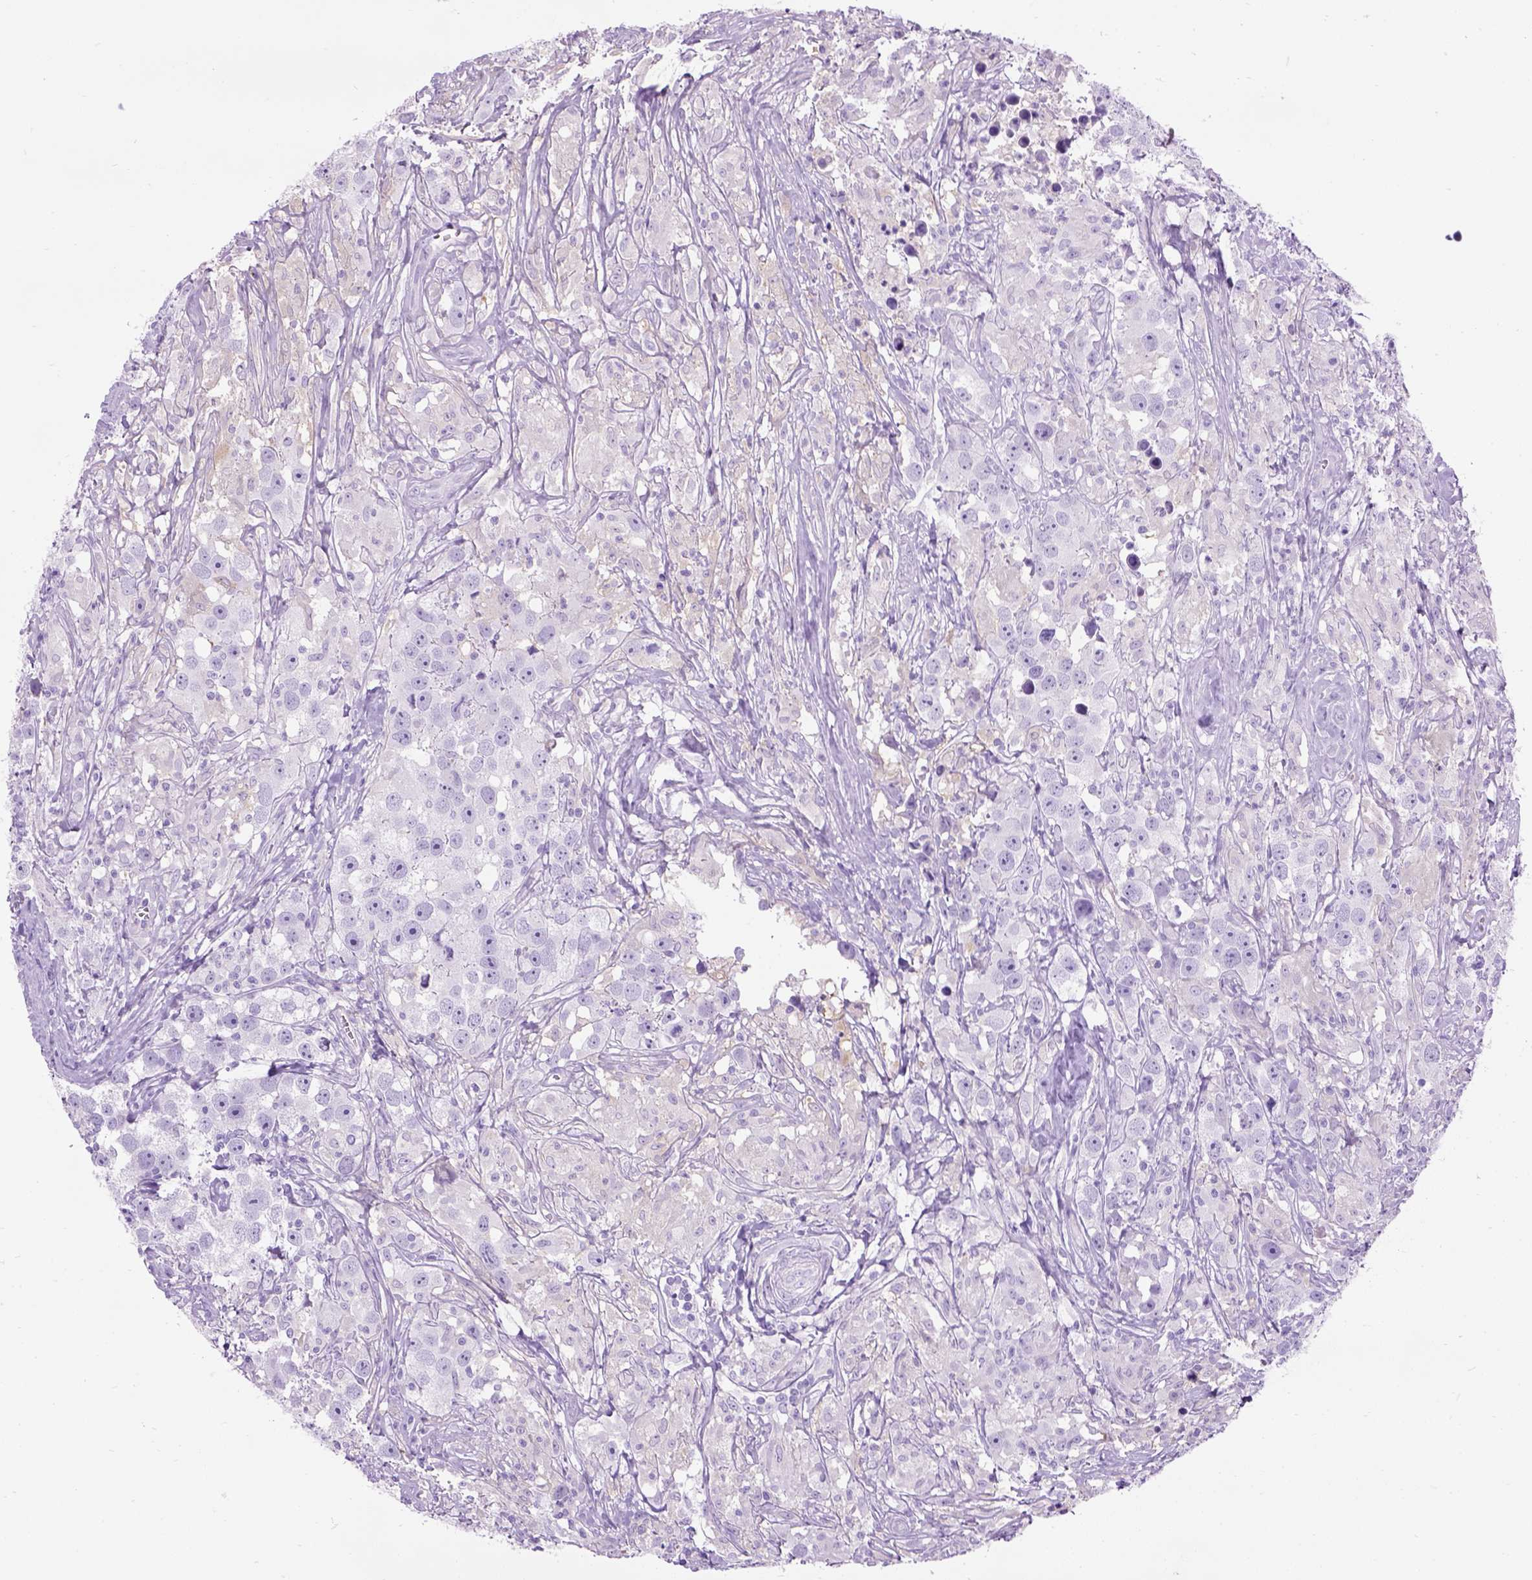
{"staining": {"intensity": "negative", "quantity": "none", "location": "none"}, "tissue": "testis cancer", "cell_type": "Tumor cells", "image_type": "cancer", "snomed": [{"axis": "morphology", "description": "Seminoma, NOS"}, {"axis": "topography", "description": "Testis"}], "caption": "The image displays no significant positivity in tumor cells of testis seminoma.", "gene": "GABRB2", "patient": {"sex": "male", "age": 49}}